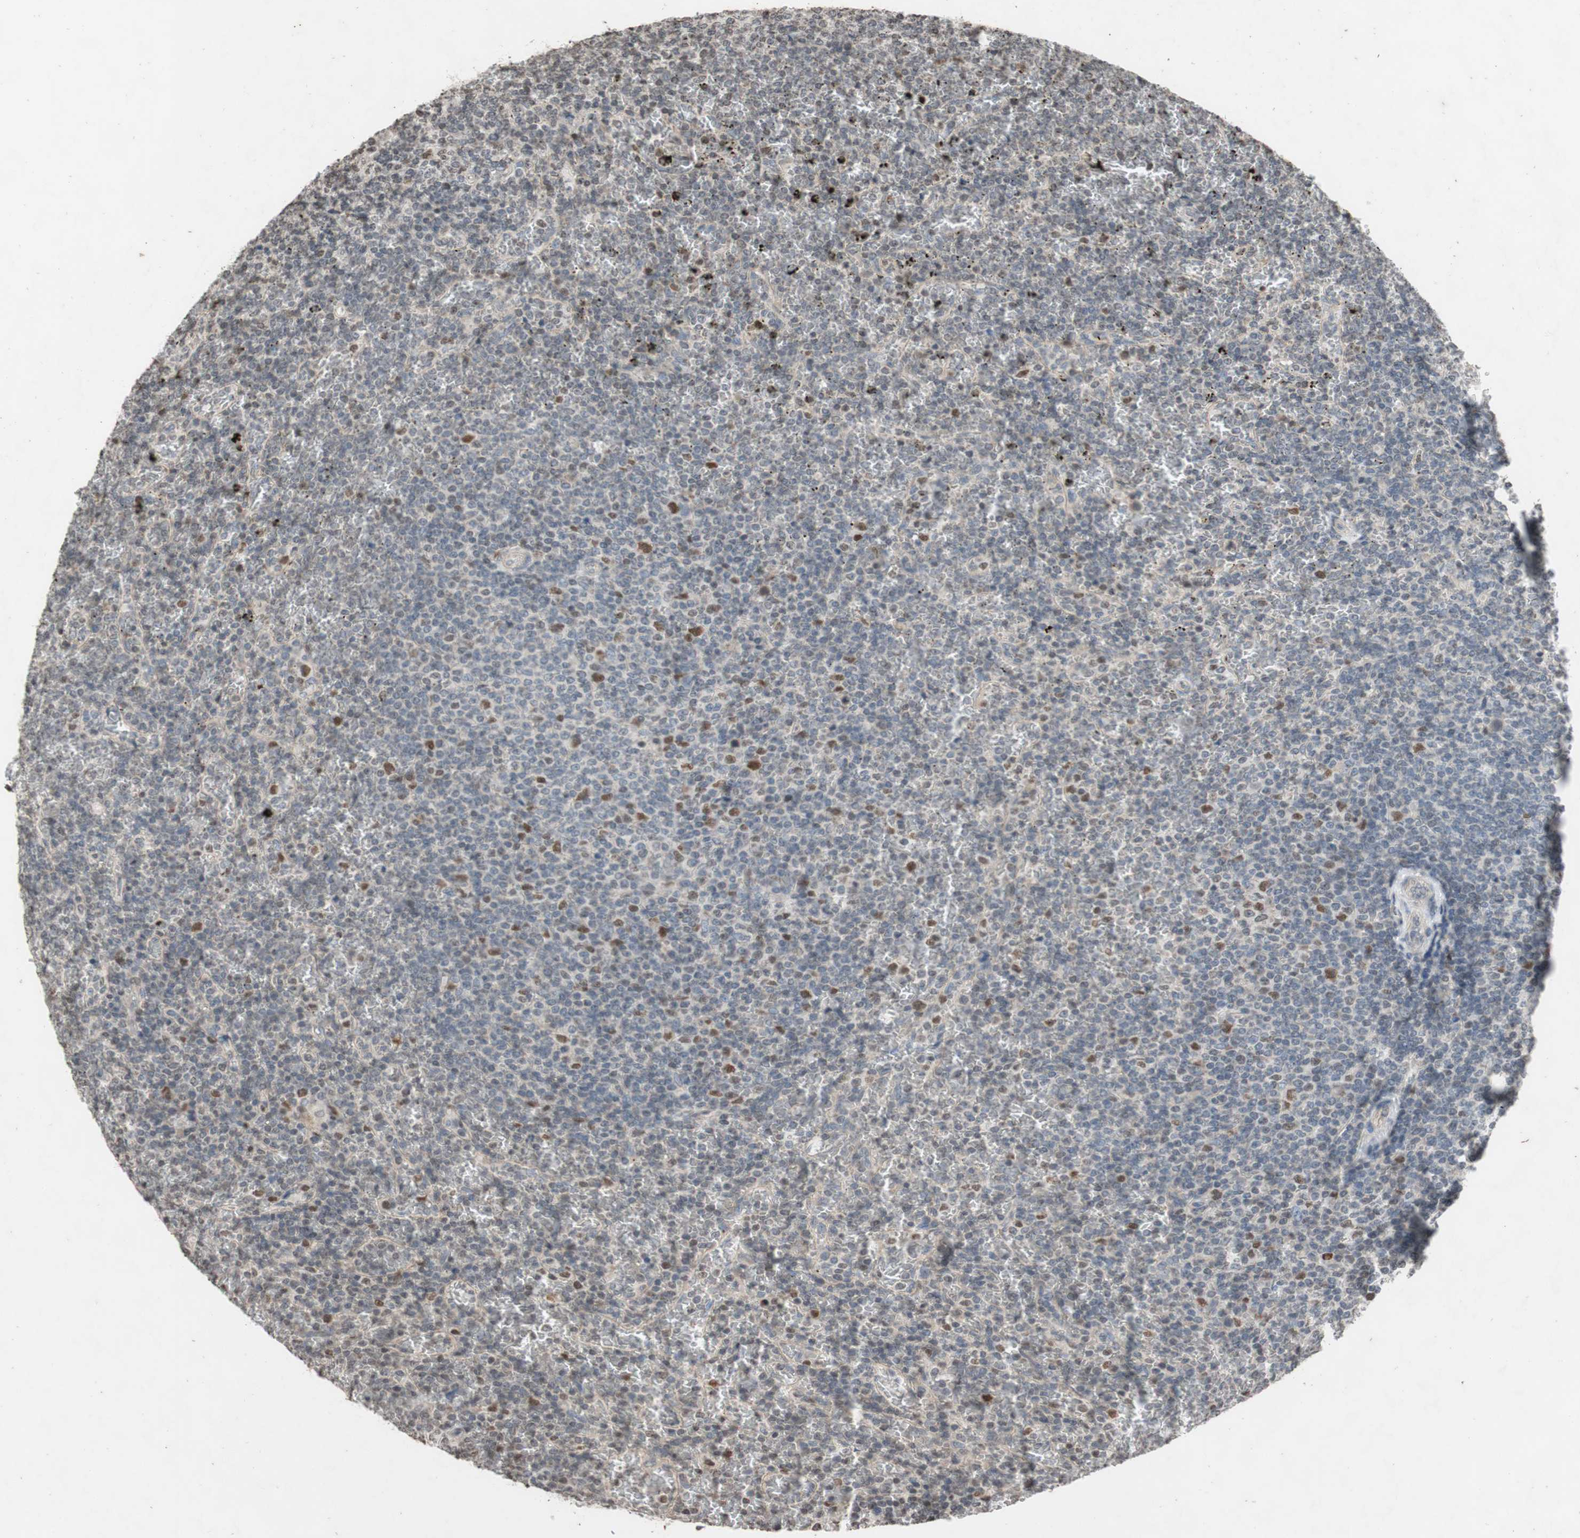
{"staining": {"intensity": "moderate", "quantity": "<25%", "location": "nuclear"}, "tissue": "lymphoma", "cell_type": "Tumor cells", "image_type": "cancer", "snomed": [{"axis": "morphology", "description": "Malignant lymphoma, non-Hodgkin's type, Low grade"}, {"axis": "topography", "description": "Spleen"}], "caption": "Tumor cells show low levels of moderate nuclear positivity in about <25% of cells in lymphoma. (brown staining indicates protein expression, while blue staining denotes nuclei).", "gene": "MCM6", "patient": {"sex": "female", "age": 77}}